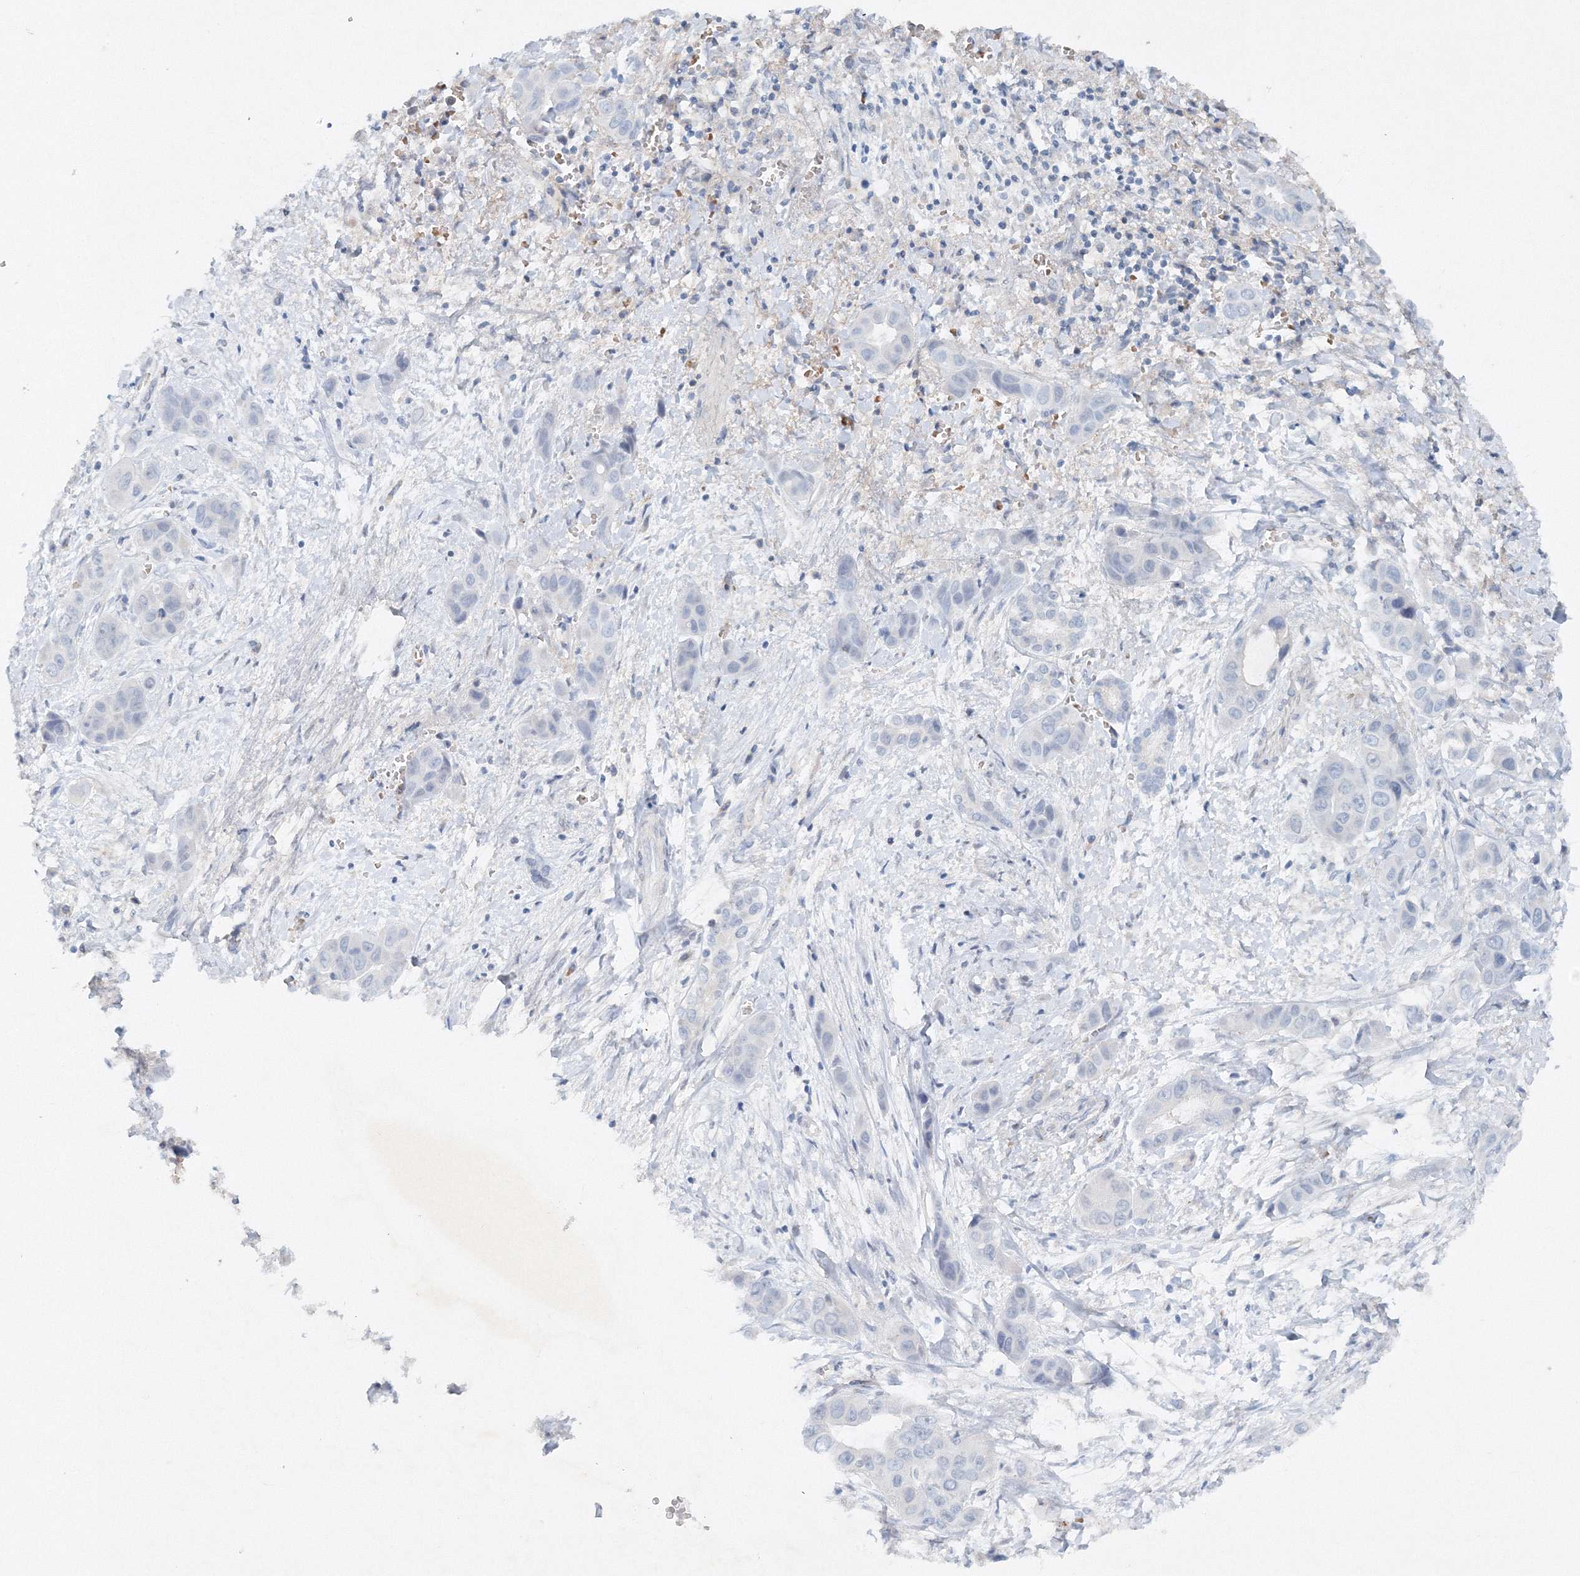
{"staining": {"intensity": "negative", "quantity": "none", "location": "none"}, "tissue": "liver cancer", "cell_type": "Tumor cells", "image_type": "cancer", "snomed": [{"axis": "morphology", "description": "Cholangiocarcinoma"}, {"axis": "topography", "description": "Liver"}], "caption": "Tumor cells show no significant protein expression in liver cholangiocarcinoma.", "gene": "SH3BP5", "patient": {"sex": "female", "age": 52}}